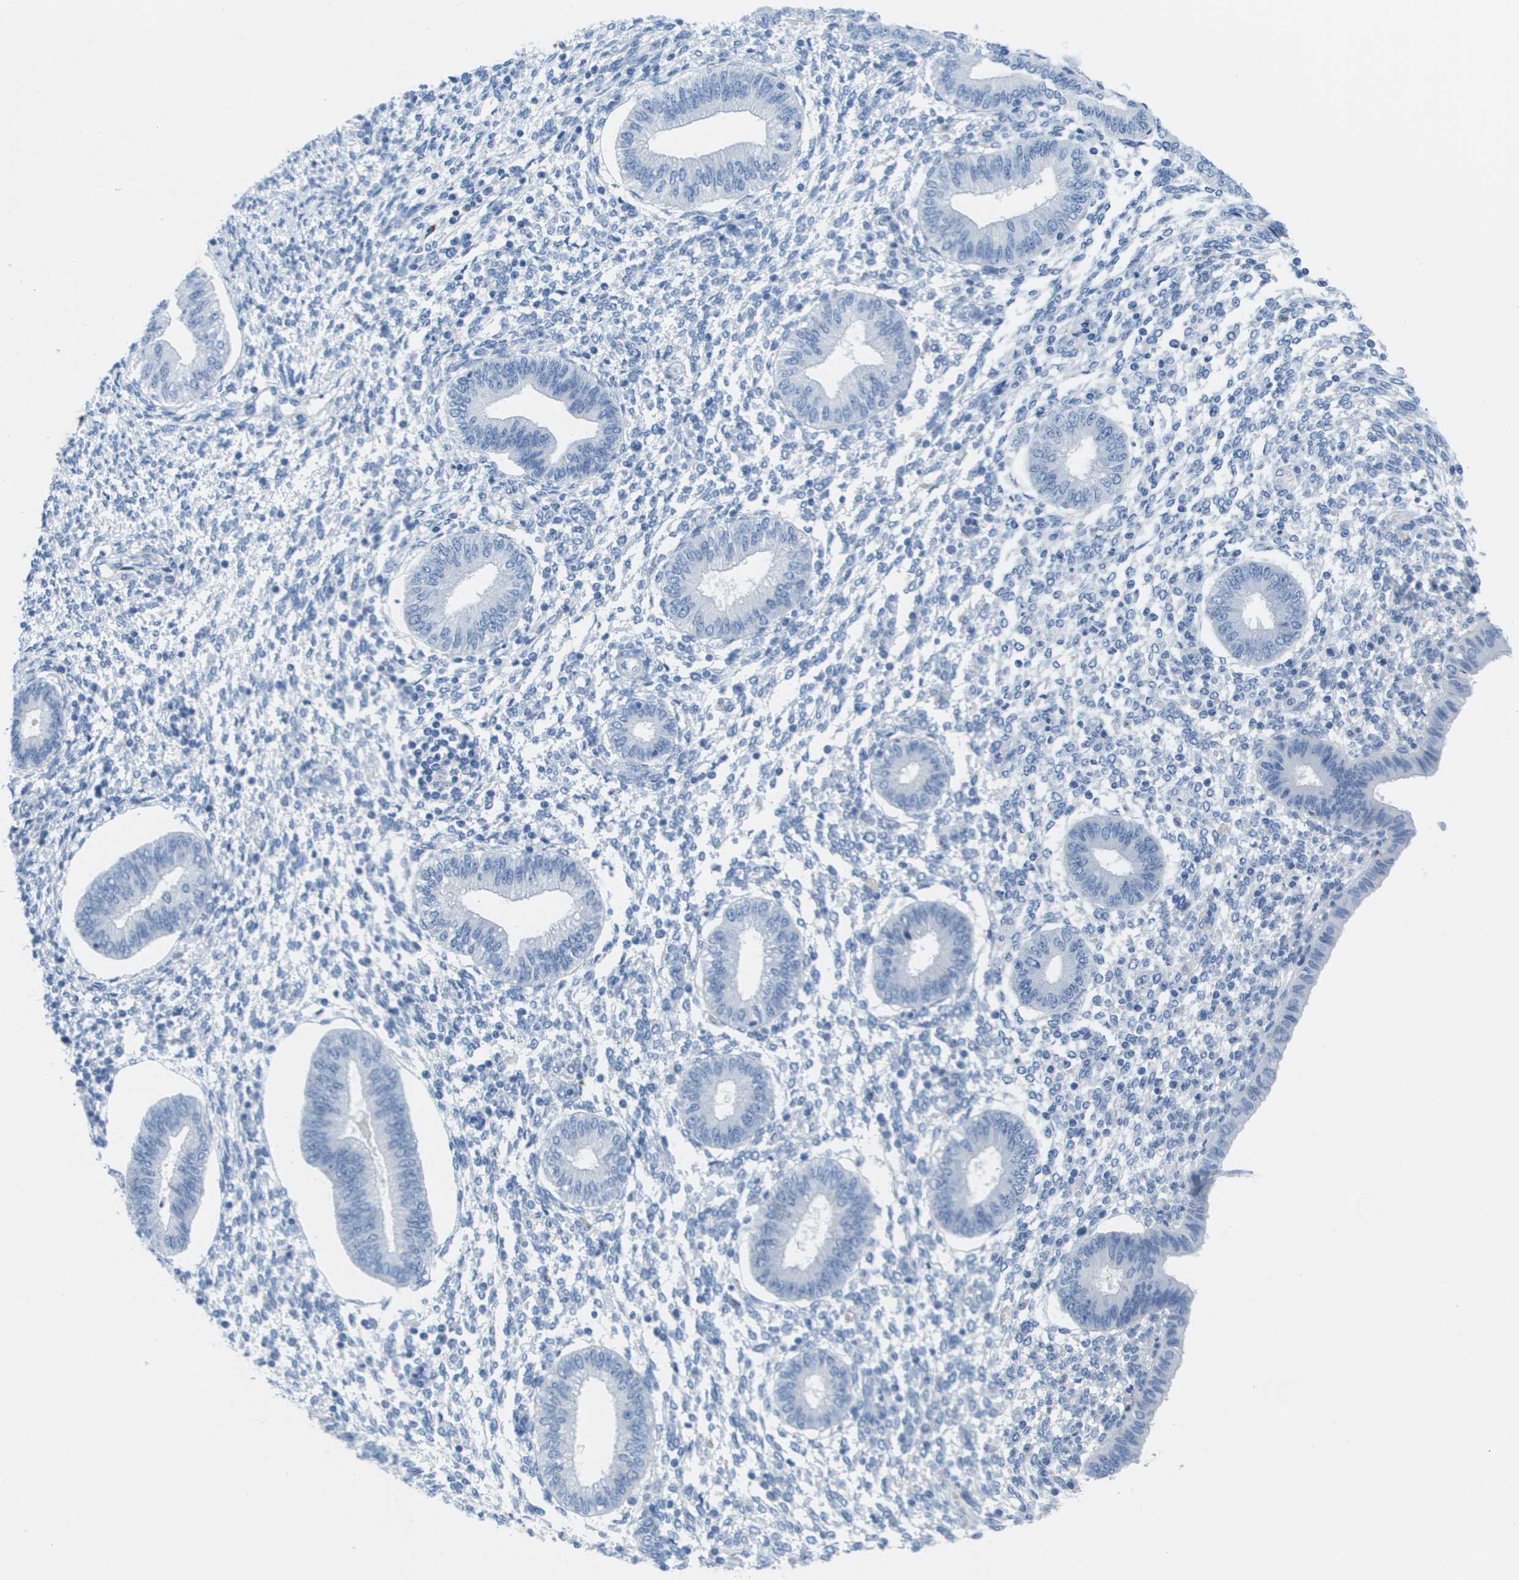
{"staining": {"intensity": "negative", "quantity": "none", "location": "none"}, "tissue": "endometrium", "cell_type": "Cells in endometrial stroma", "image_type": "normal", "snomed": [{"axis": "morphology", "description": "Normal tissue, NOS"}, {"axis": "topography", "description": "Endometrium"}], "caption": "High magnification brightfield microscopy of normal endometrium stained with DAB (3,3'-diaminobenzidine) (brown) and counterstained with hematoxylin (blue): cells in endometrial stroma show no significant staining.", "gene": "GPR18", "patient": {"sex": "female", "age": 50}}